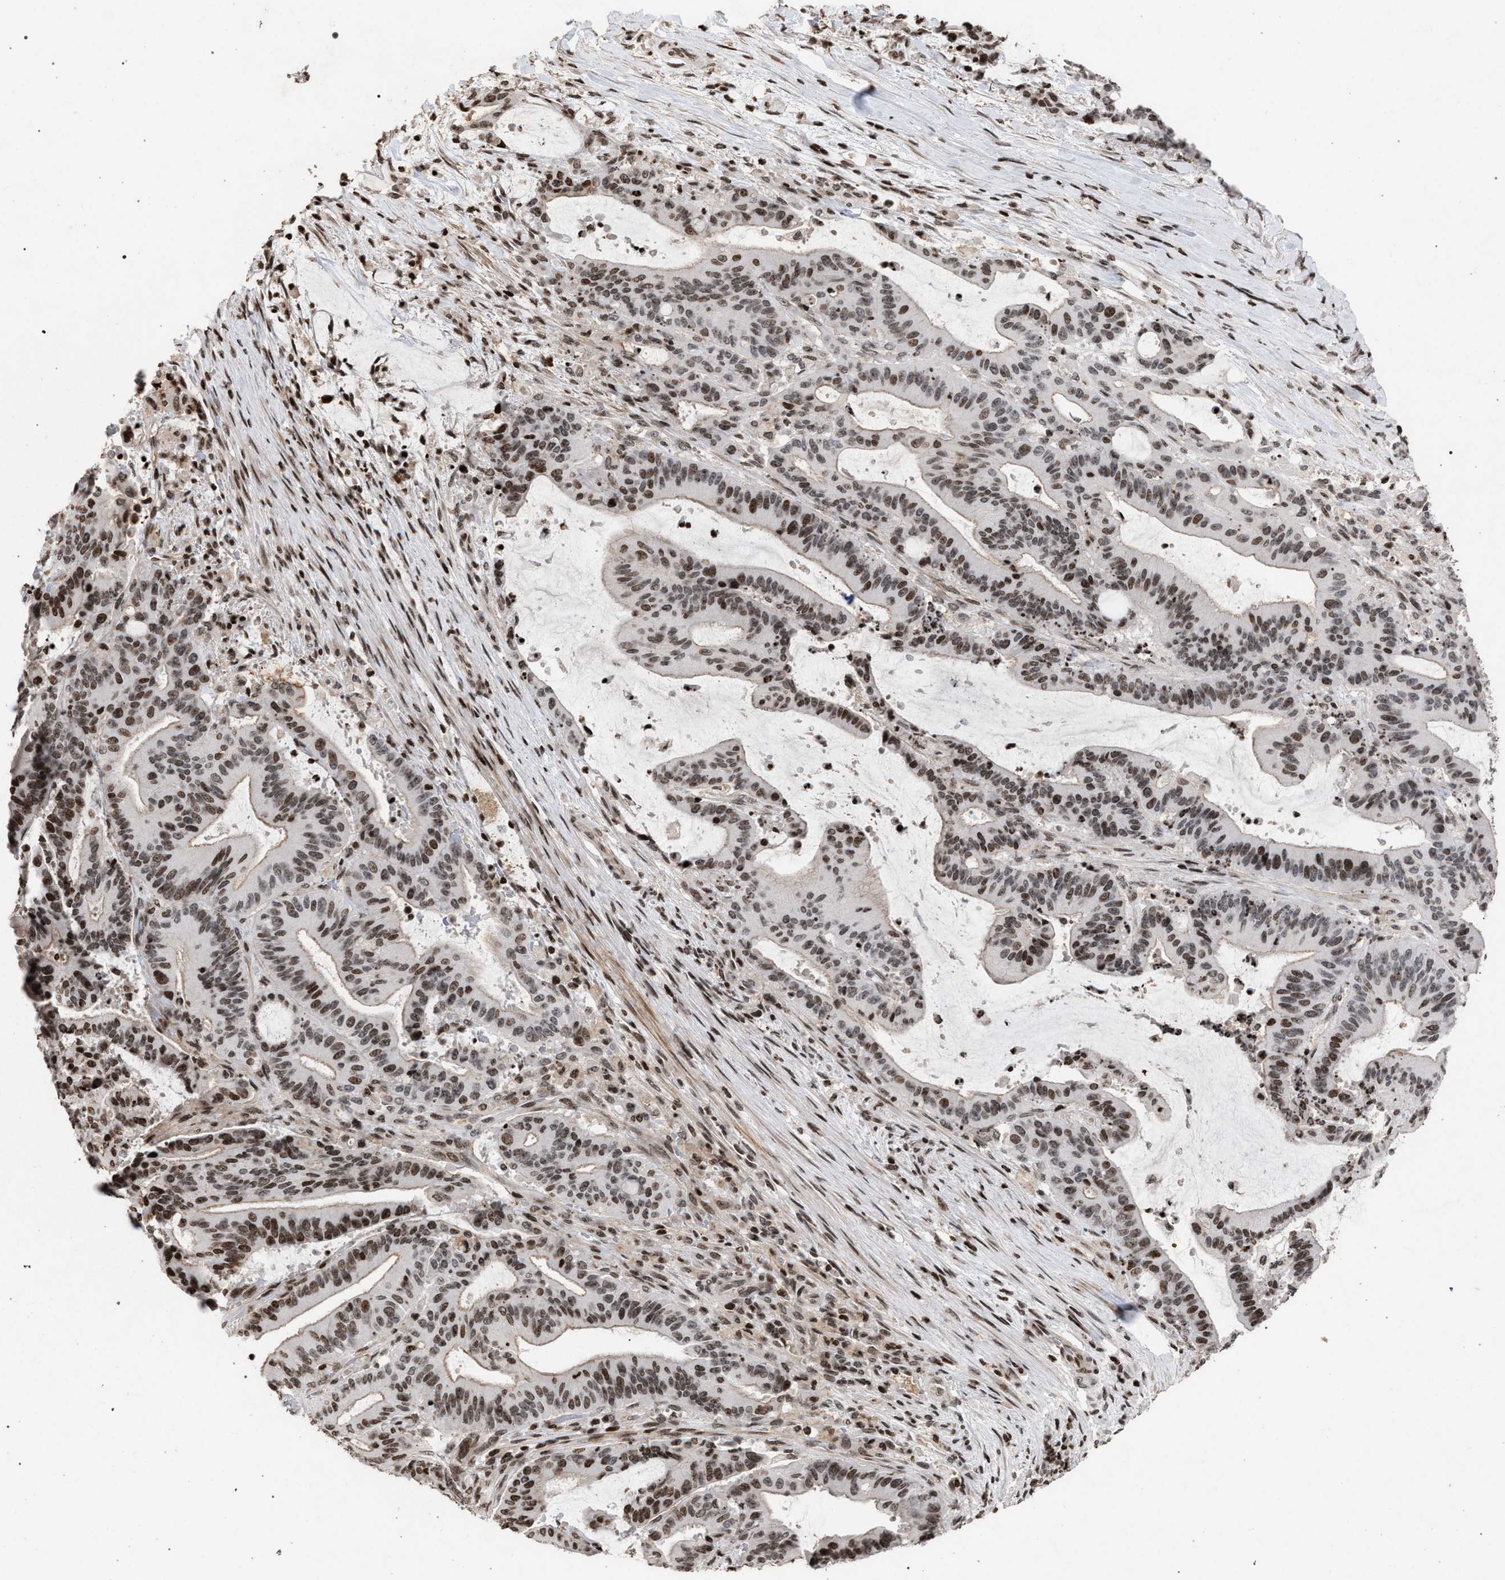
{"staining": {"intensity": "moderate", "quantity": ">75%", "location": "nuclear"}, "tissue": "liver cancer", "cell_type": "Tumor cells", "image_type": "cancer", "snomed": [{"axis": "morphology", "description": "Normal tissue, NOS"}, {"axis": "morphology", "description": "Cholangiocarcinoma"}, {"axis": "topography", "description": "Liver"}, {"axis": "topography", "description": "Peripheral nerve tissue"}], "caption": "Brown immunohistochemical staining in liver cholangiocarcinoma reveals moderate nuclear staining in about >75% of tumor cells.", "gene": "FOXD3", "patient": {"sex": "female", "age": 73}}